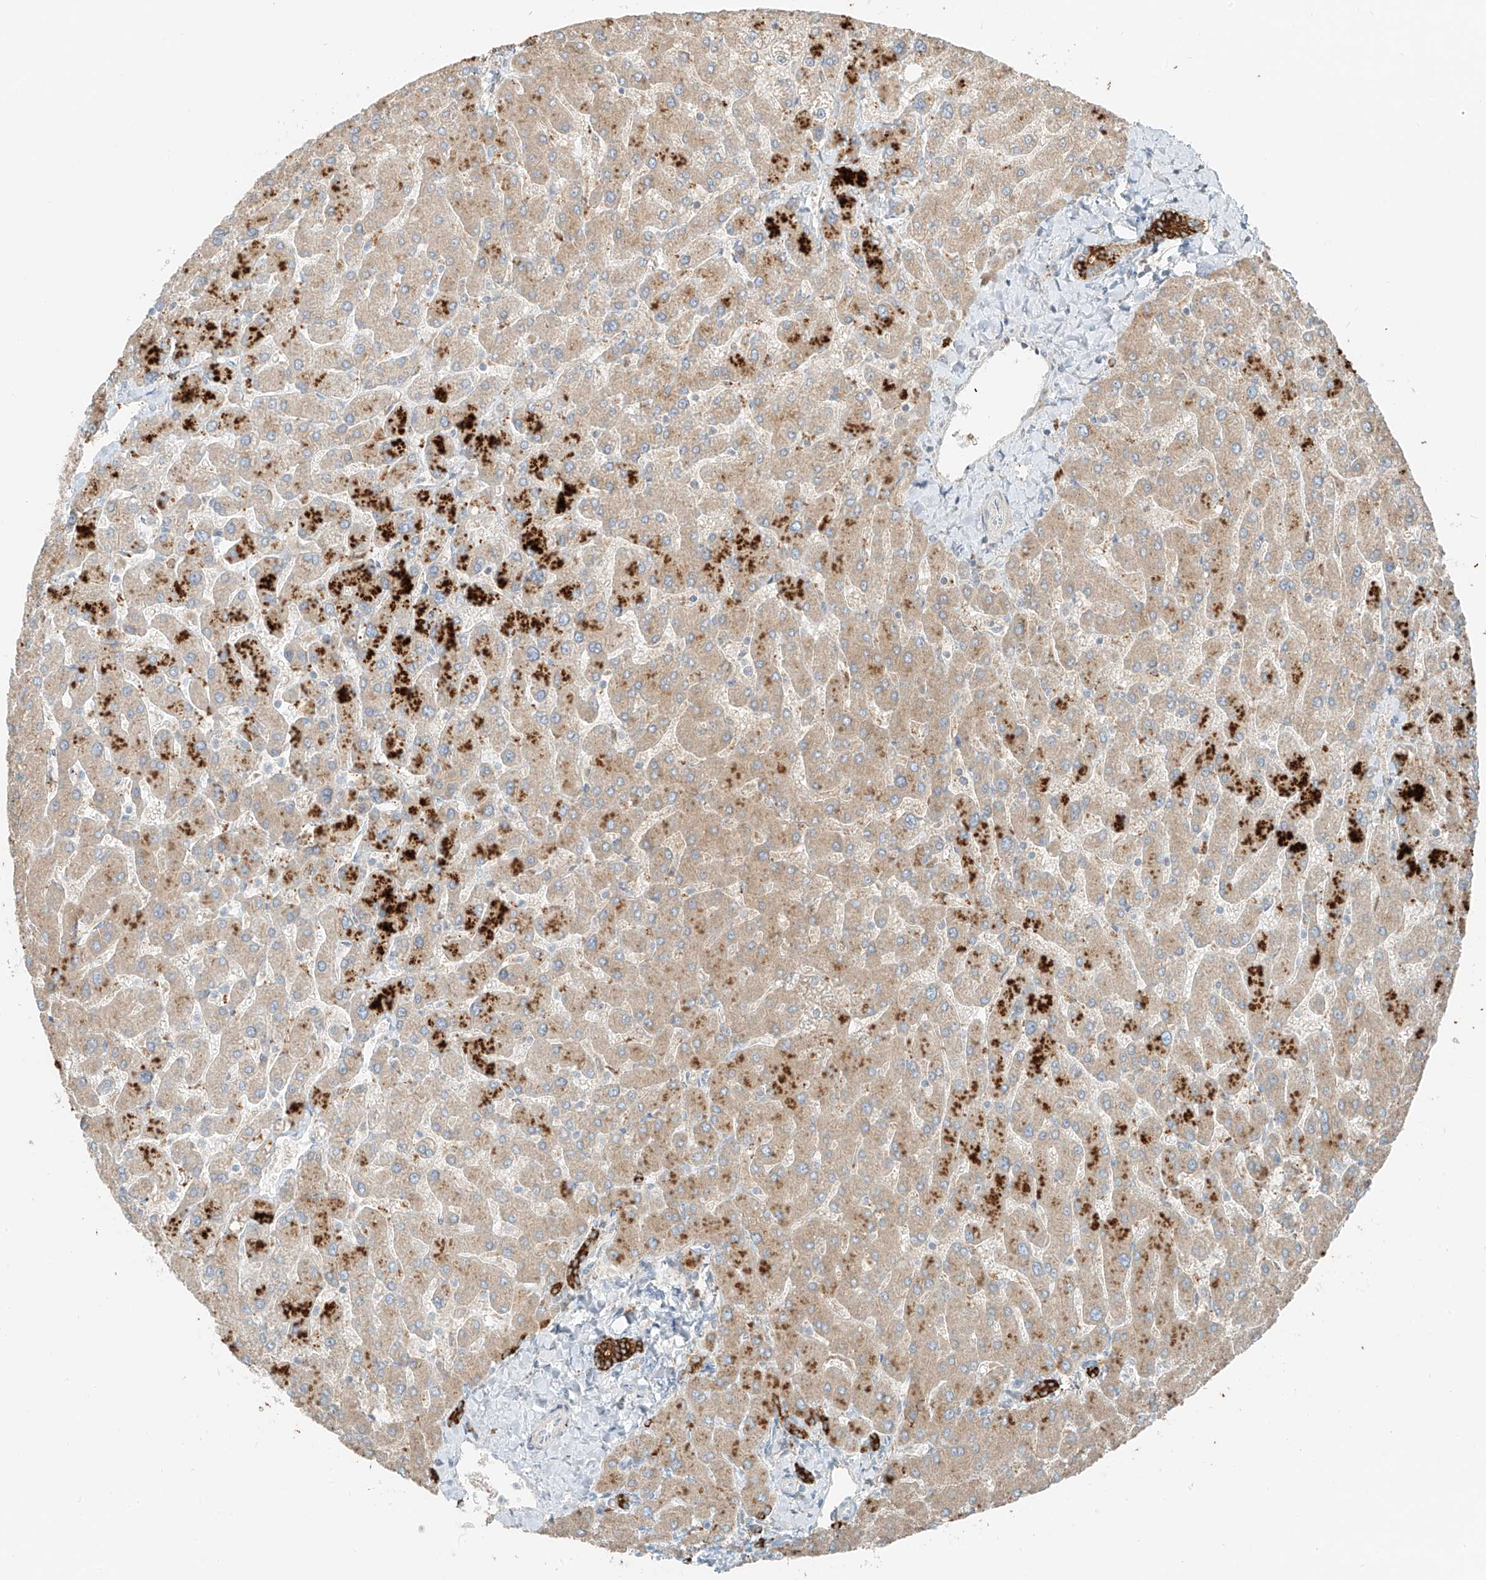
{"staining": {"intensity": "strong", "quantity": ">75%", "location": "cytoplasmic/membranous"}, "tissue": "liver", "cell_type": "Cholangiocytes", "image_type": "normal", "snomed": [{"axis": "morphology", "description": "Normal tissue, NOS"}, {"axis": "topography", "description": "Liver"}], "caption": "The immunohistochemical stain labels strong cytoplasmic/membranous staining in cholangiocytes of unremarkable liver. Nuclei are stained in blue.", "gene": "FSTL1", "patient": {"sex": "male", "age": 55}}